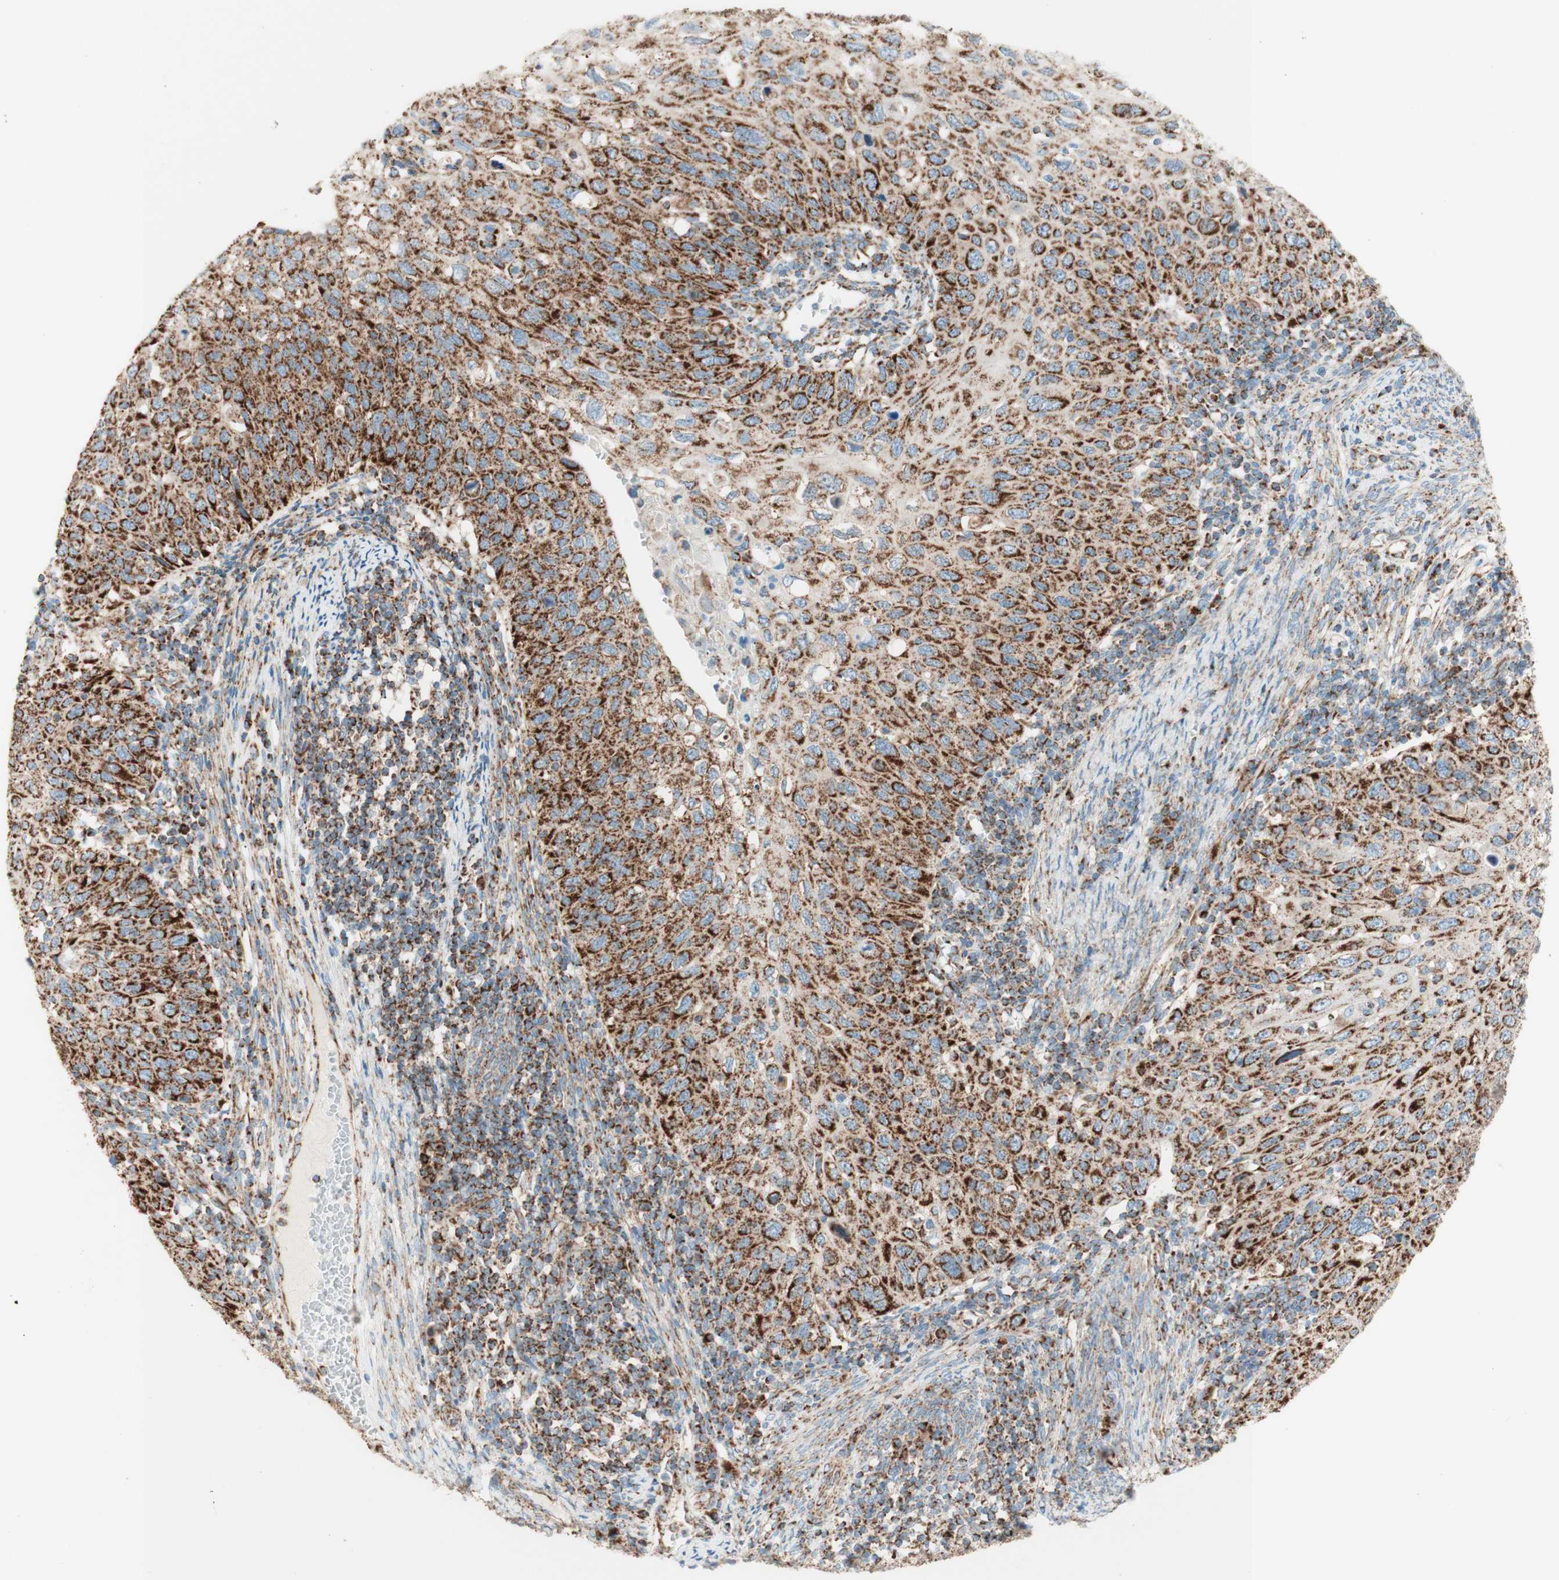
{"staining": {"intensity": "strong", "quantity": ">75%", "location": "cytoplasmic/membranous"}, "tissue": "cervical cancer", "cell_type": "Tumor cells", "image_type": "cancer", "snomed": [{"axis": "morphology", "description": "Squamous cell carcinoma, NOS"}, {"axis": "topography", "description": "Cervix"}], "caption": "Protein staining of cervical cancer (squamous cell carcinoma) tissue reveals strong cytoplasmic/membranous staining in approximately >75% of tumor cells.", "gene": "TOMM20", "patient": {"sex": "female", "age": 70}}